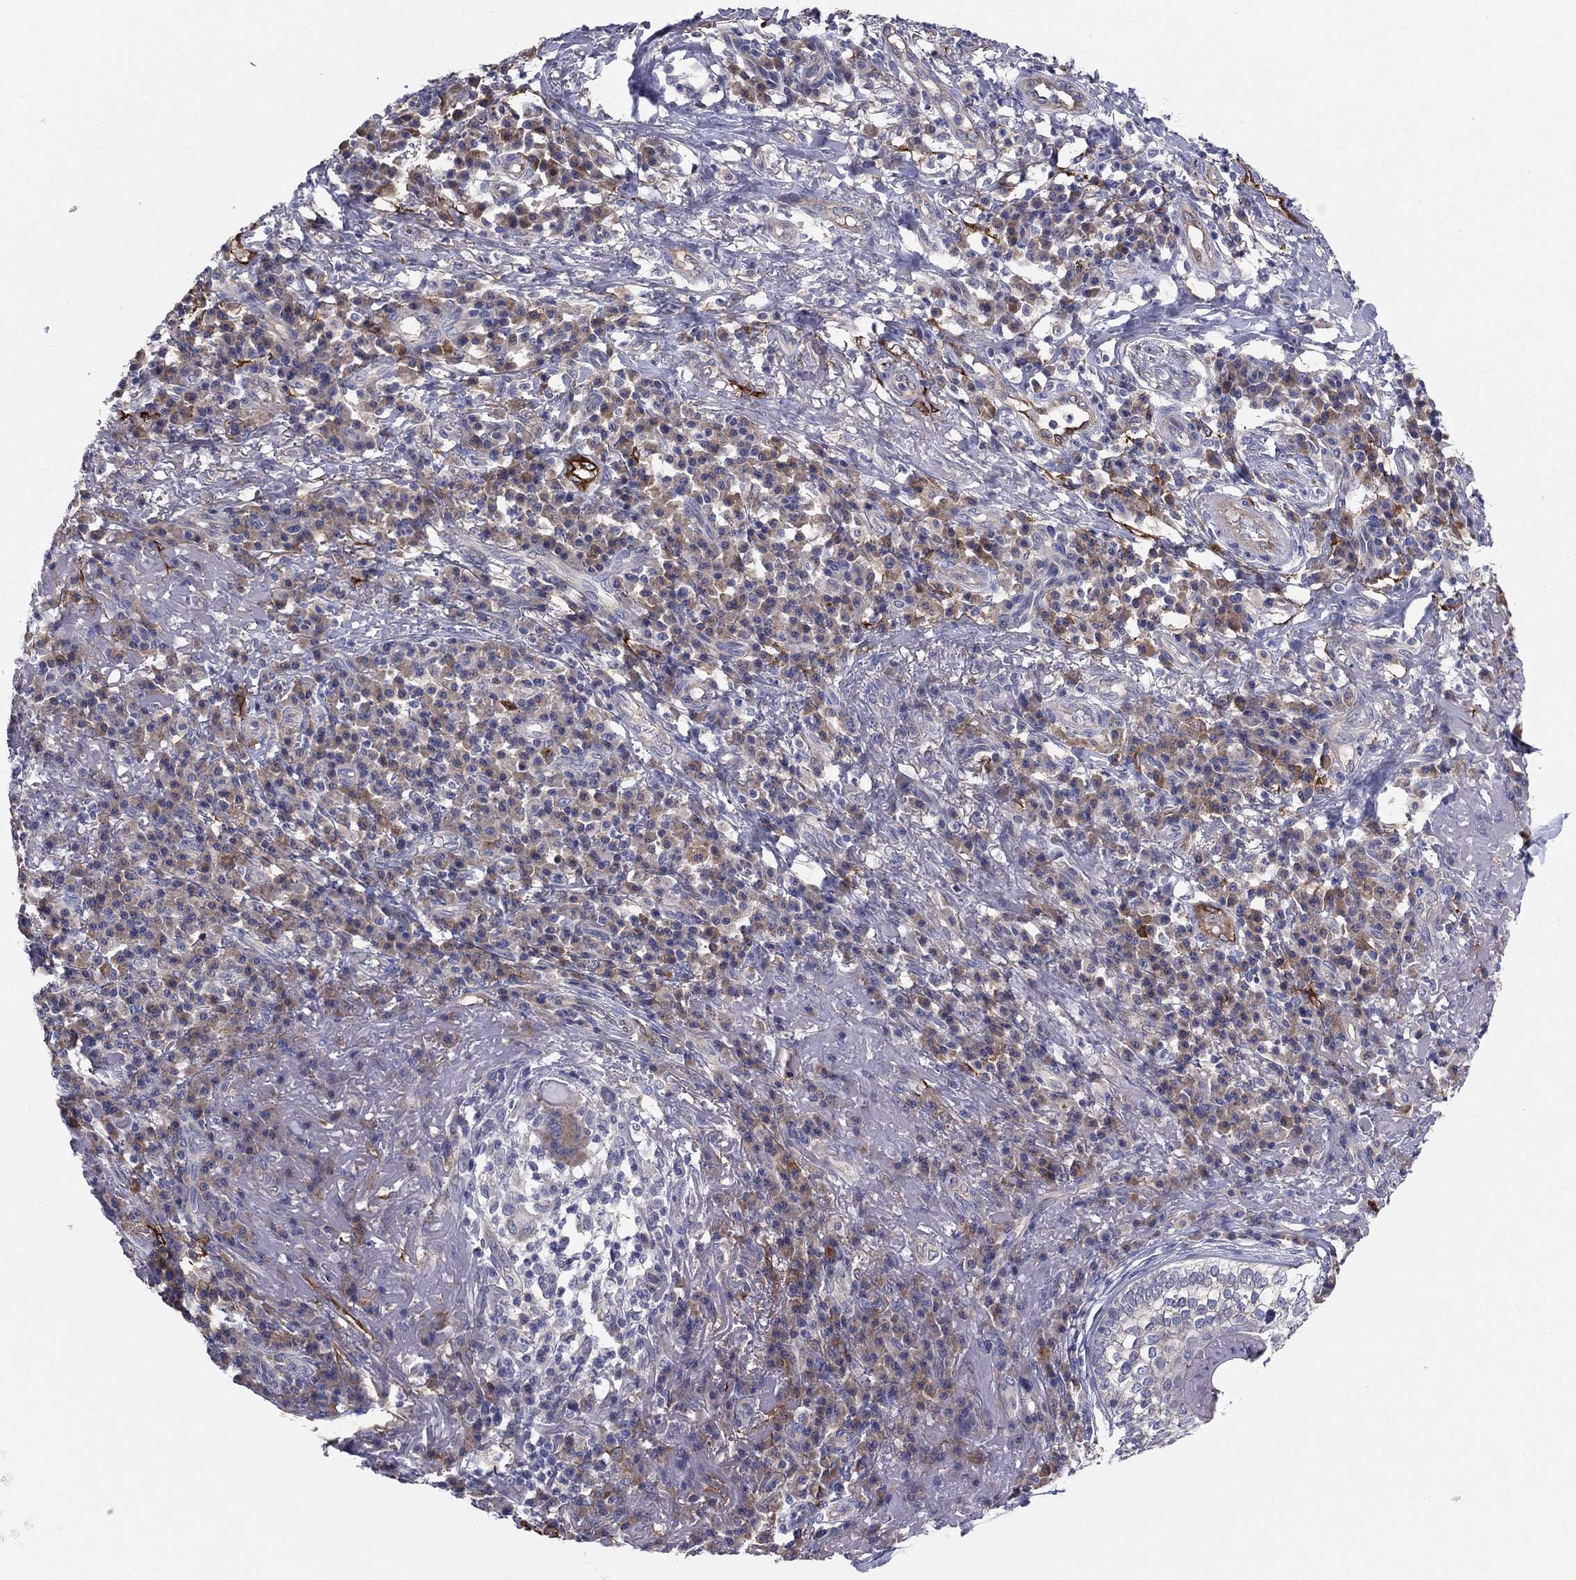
{"staining": {"intensity": "negative", "quantity": "none", "location": "none"}, "tissue": "skin cancer", "cell_type": "Tumor cells", "image_type": "cancer", "snomed": [{"axis": "morphology", "description": "Squamous cell carcinoma, NOS"}, {"axis": "topography", "description": "Skin"}], "caption": "DAB (3,3'-diaminobenzidine) immunohistochemical staining of human skin cancer reveals no significant staining in tumor cells. (IHC, brightfield microscopy, high magnification).", "gene": "EMP2", "patient": {"sex": "male", "age": 92}}